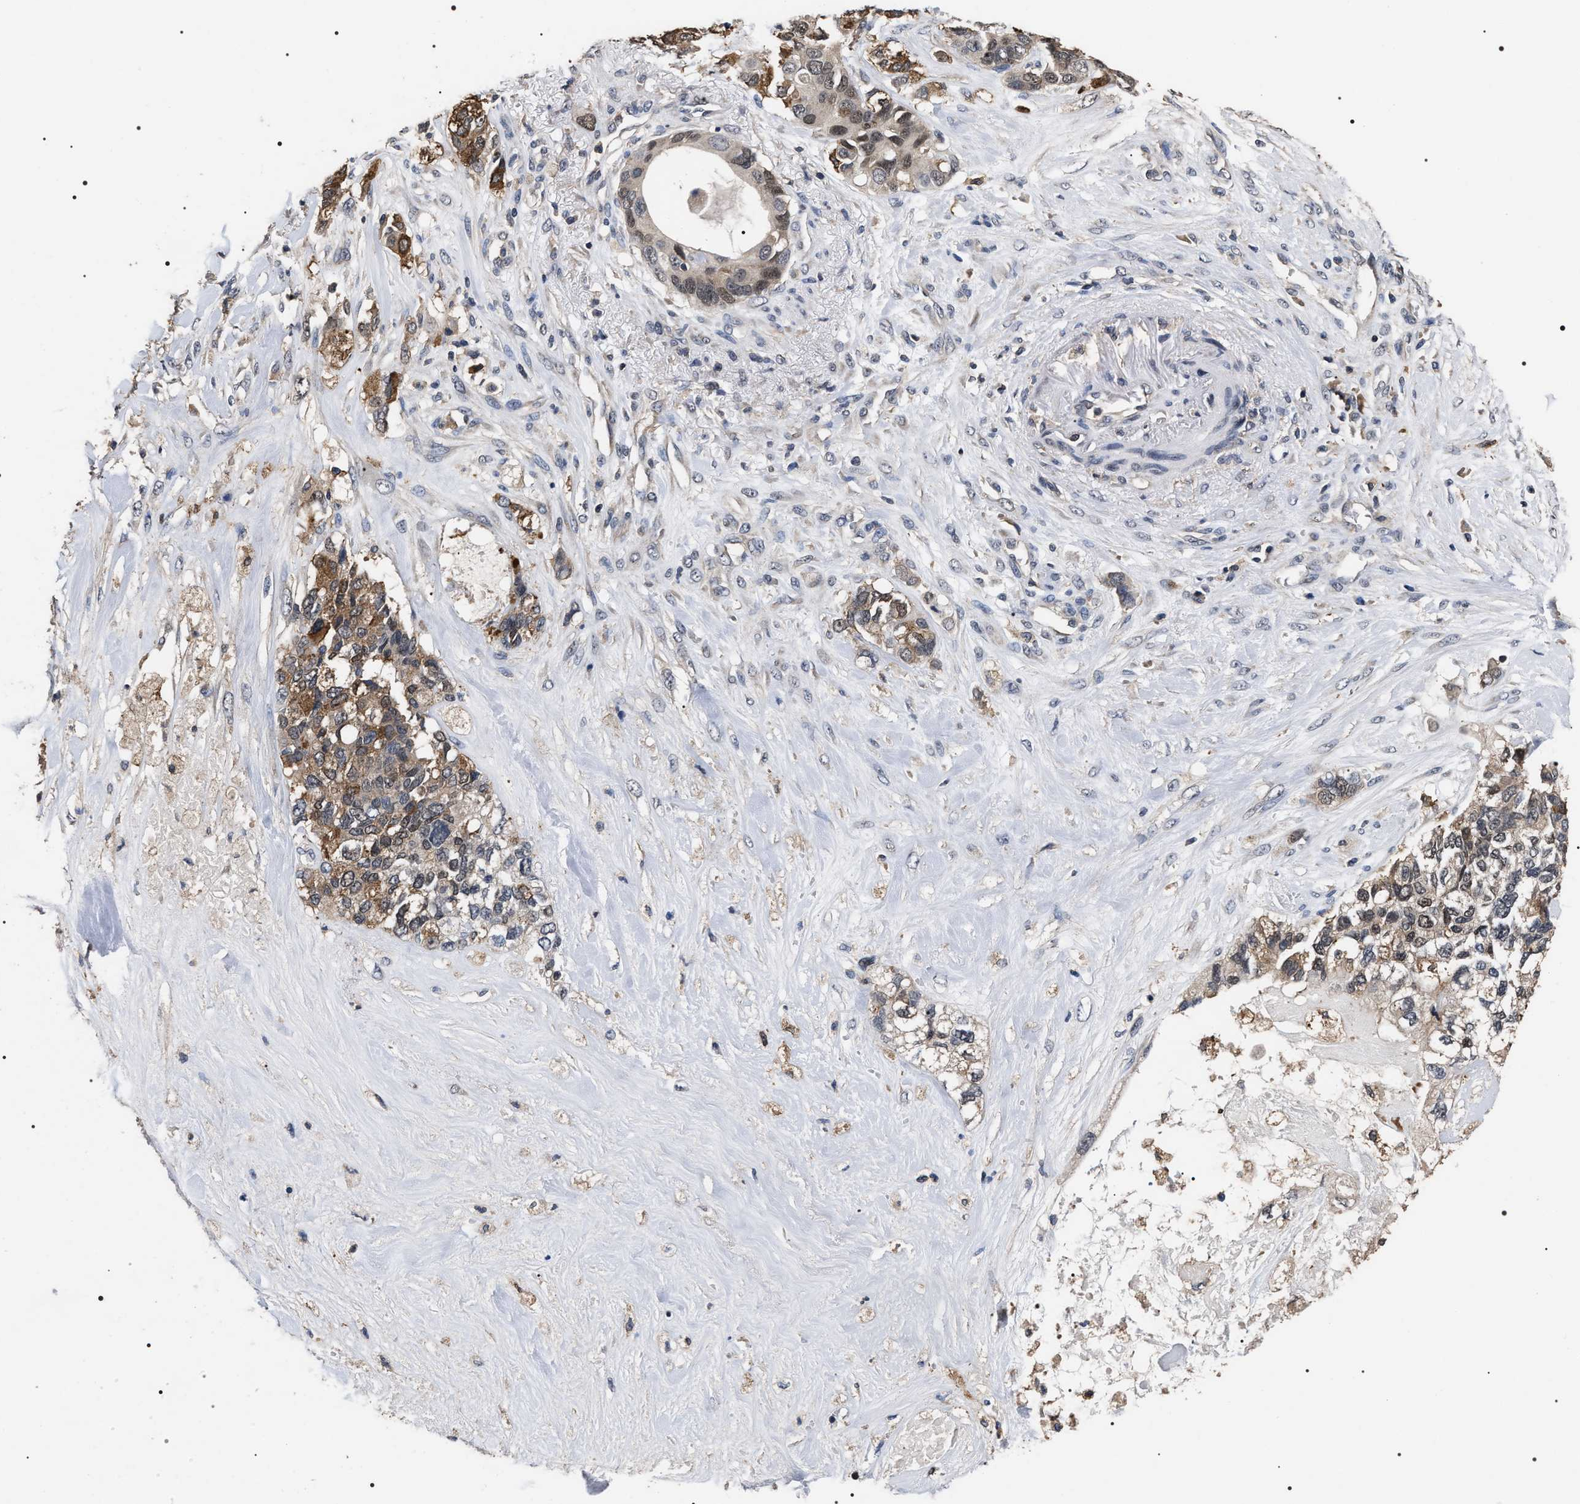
{"staining": {"intensity": "strong", "quantity": "25%-75%", "location": "cytoplasmic/membranous"}, "tissue": "pancreatic cancer", "cell_type": "Tumor cells", "image_type": "cancer", "snomed": [{"axis": "morphology", "description": "Adenocarcinoma, NOS"}, {"axis": "topography", "description": "Pancreas"}], "caption": "Adenocarcinoma (pancreatic) stained with a protein marker shows strong staining in tumor cells.", "gene": "UPF3A", "patient": {"sex": "female", "age": 56}}